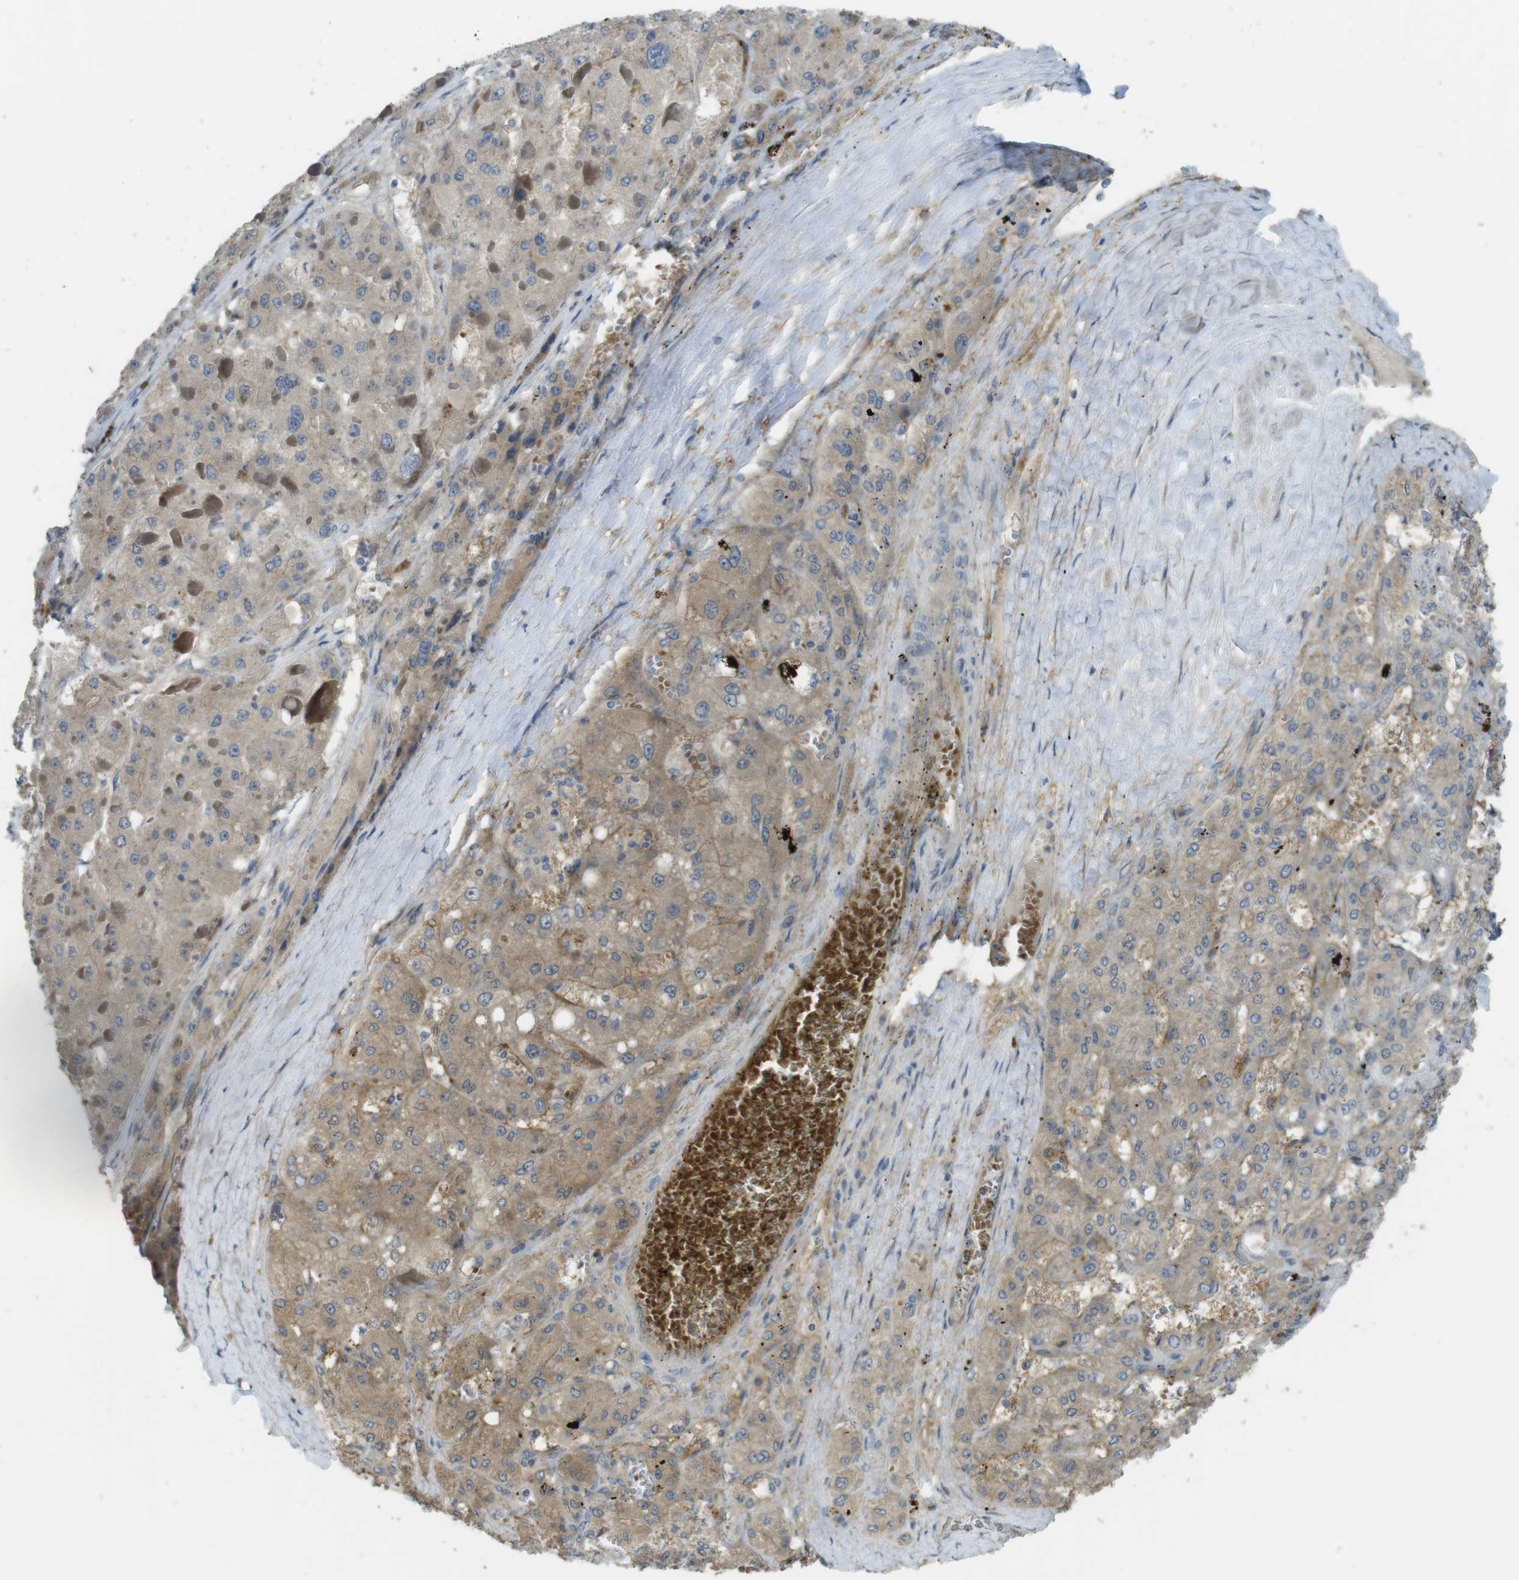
{"staining": {"intensity": "weak", "quantity": "25%-75%", "location": "cytoplasmic/membranous"}, "tissue": "liver cancer", "cell_type": "Tumor cells", "image_type": "cancer", "snomed": [{"axis": "morphology", "description": "Carcinoma, Hepatocellular, NOS"}, {"axis": "topography", "description": "Liver"}], "caption": "Immunohistochemical staining of human liver hepatocellular carcinoma displays low levels of weak cytoplasmic/membranous protein staining in approximately 25%-75% of tumor cells.", "gene": "ABHD15", "patient": {"sex": "female", "age": 73}}